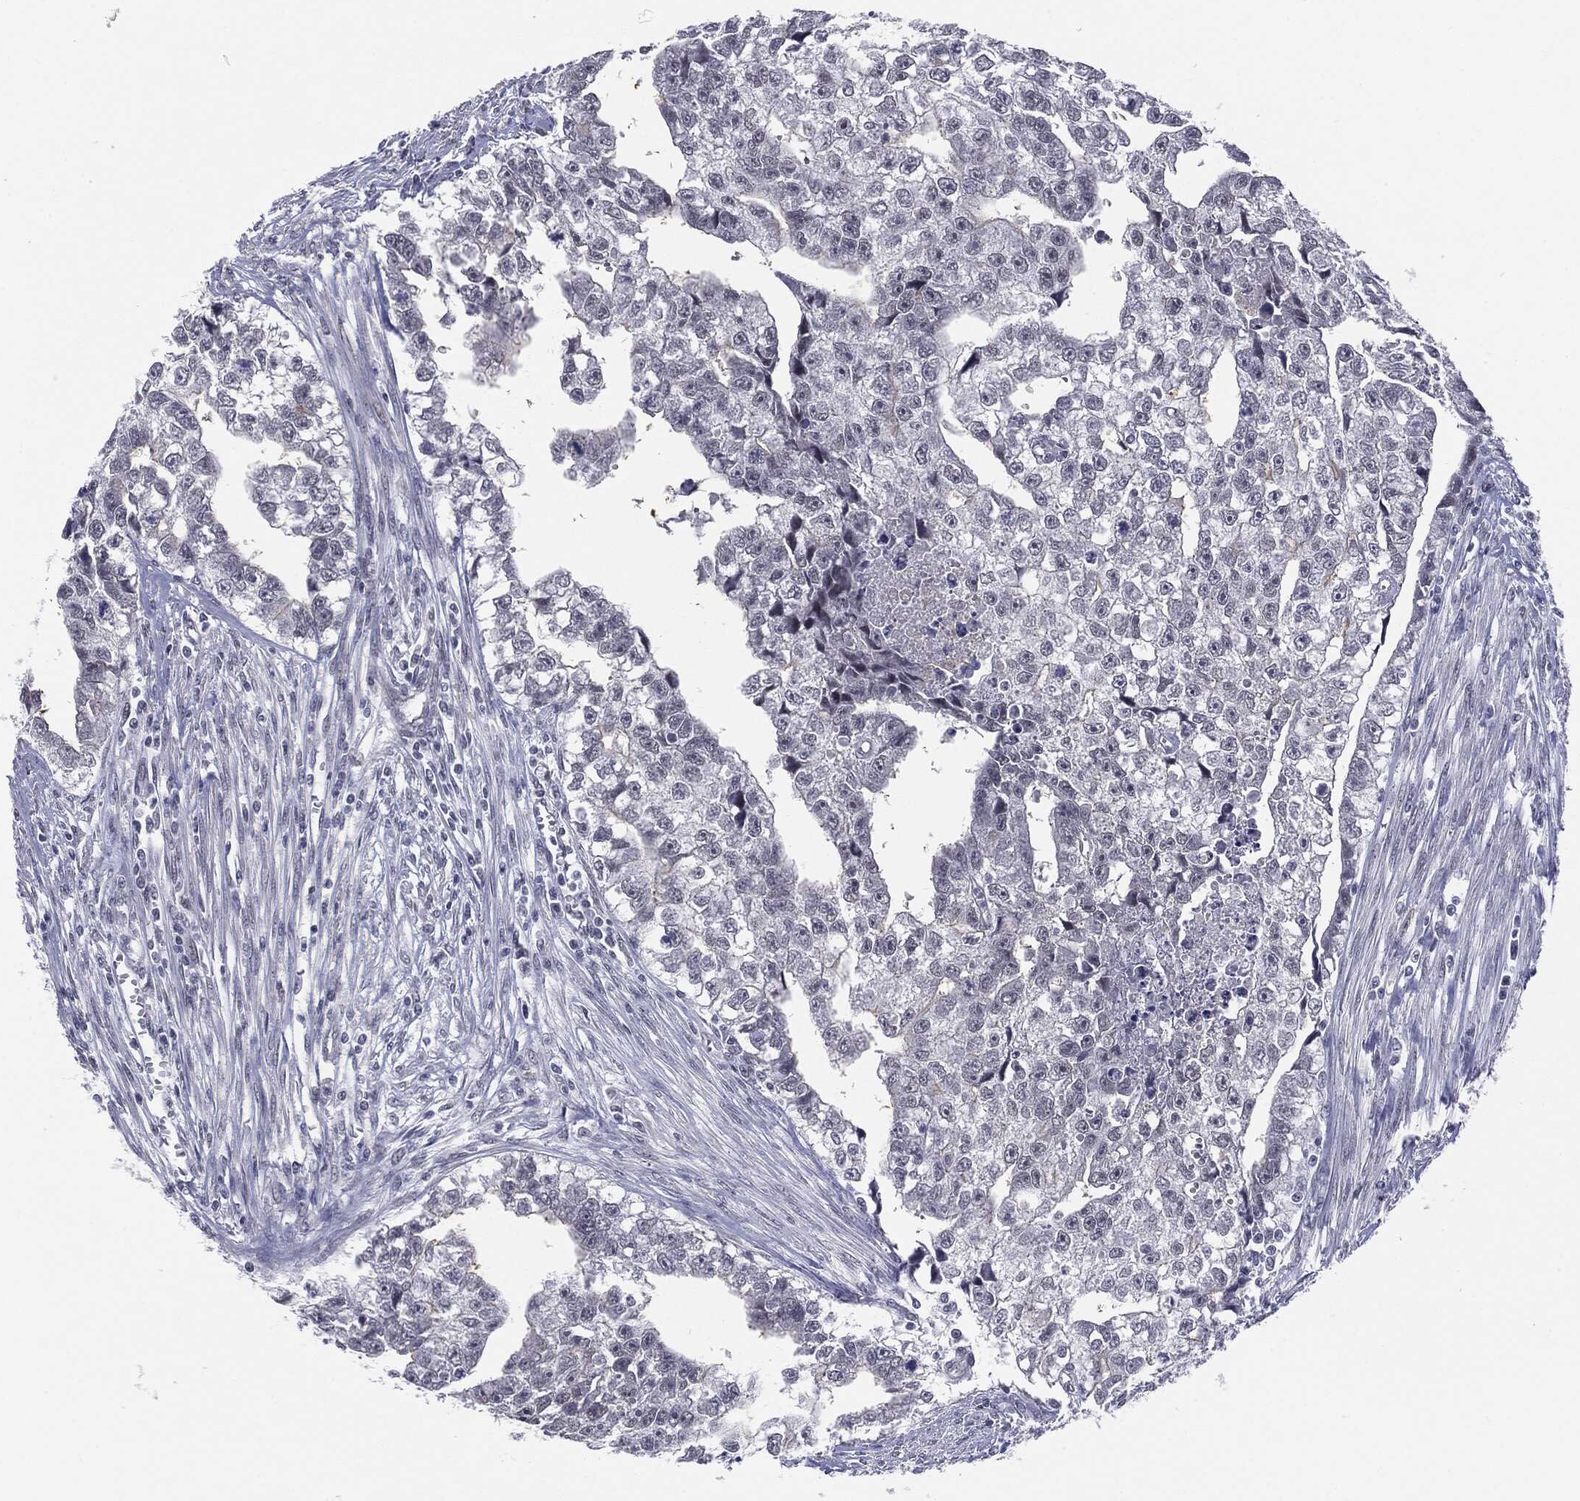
{"staining": {"intensity": "negative", "quantity": "none", "location": "none"}, "tissue": "testis cancer", "cell_type": "Tumor cells", "image_type": "cancer", "snomed": [{"axis": "morphology", "description": "Carcinoma, Embryonal, NOS"}, {"axis": "morphology", "description": "Teratoma, malignant, NOS"}, {"axis": "topography", "description": "Testis"}], "caption": "High magnification brightfield microscopy of testis cancer (embryonal carcinoma) stained with DAB (3,3'-diaminobenzidine) (brown) and counterstained with hematoxylin (blue): tumor cells show no significant expression. (Stains: DAB (3,3'-diaminobenzidine) immunohistochemistry with hematoxylin counter stain, Microscopy: brightfield microscopy at high magnification).", "gene": "SLC5A5", "patient": {"sex": "male", "age": 44}}